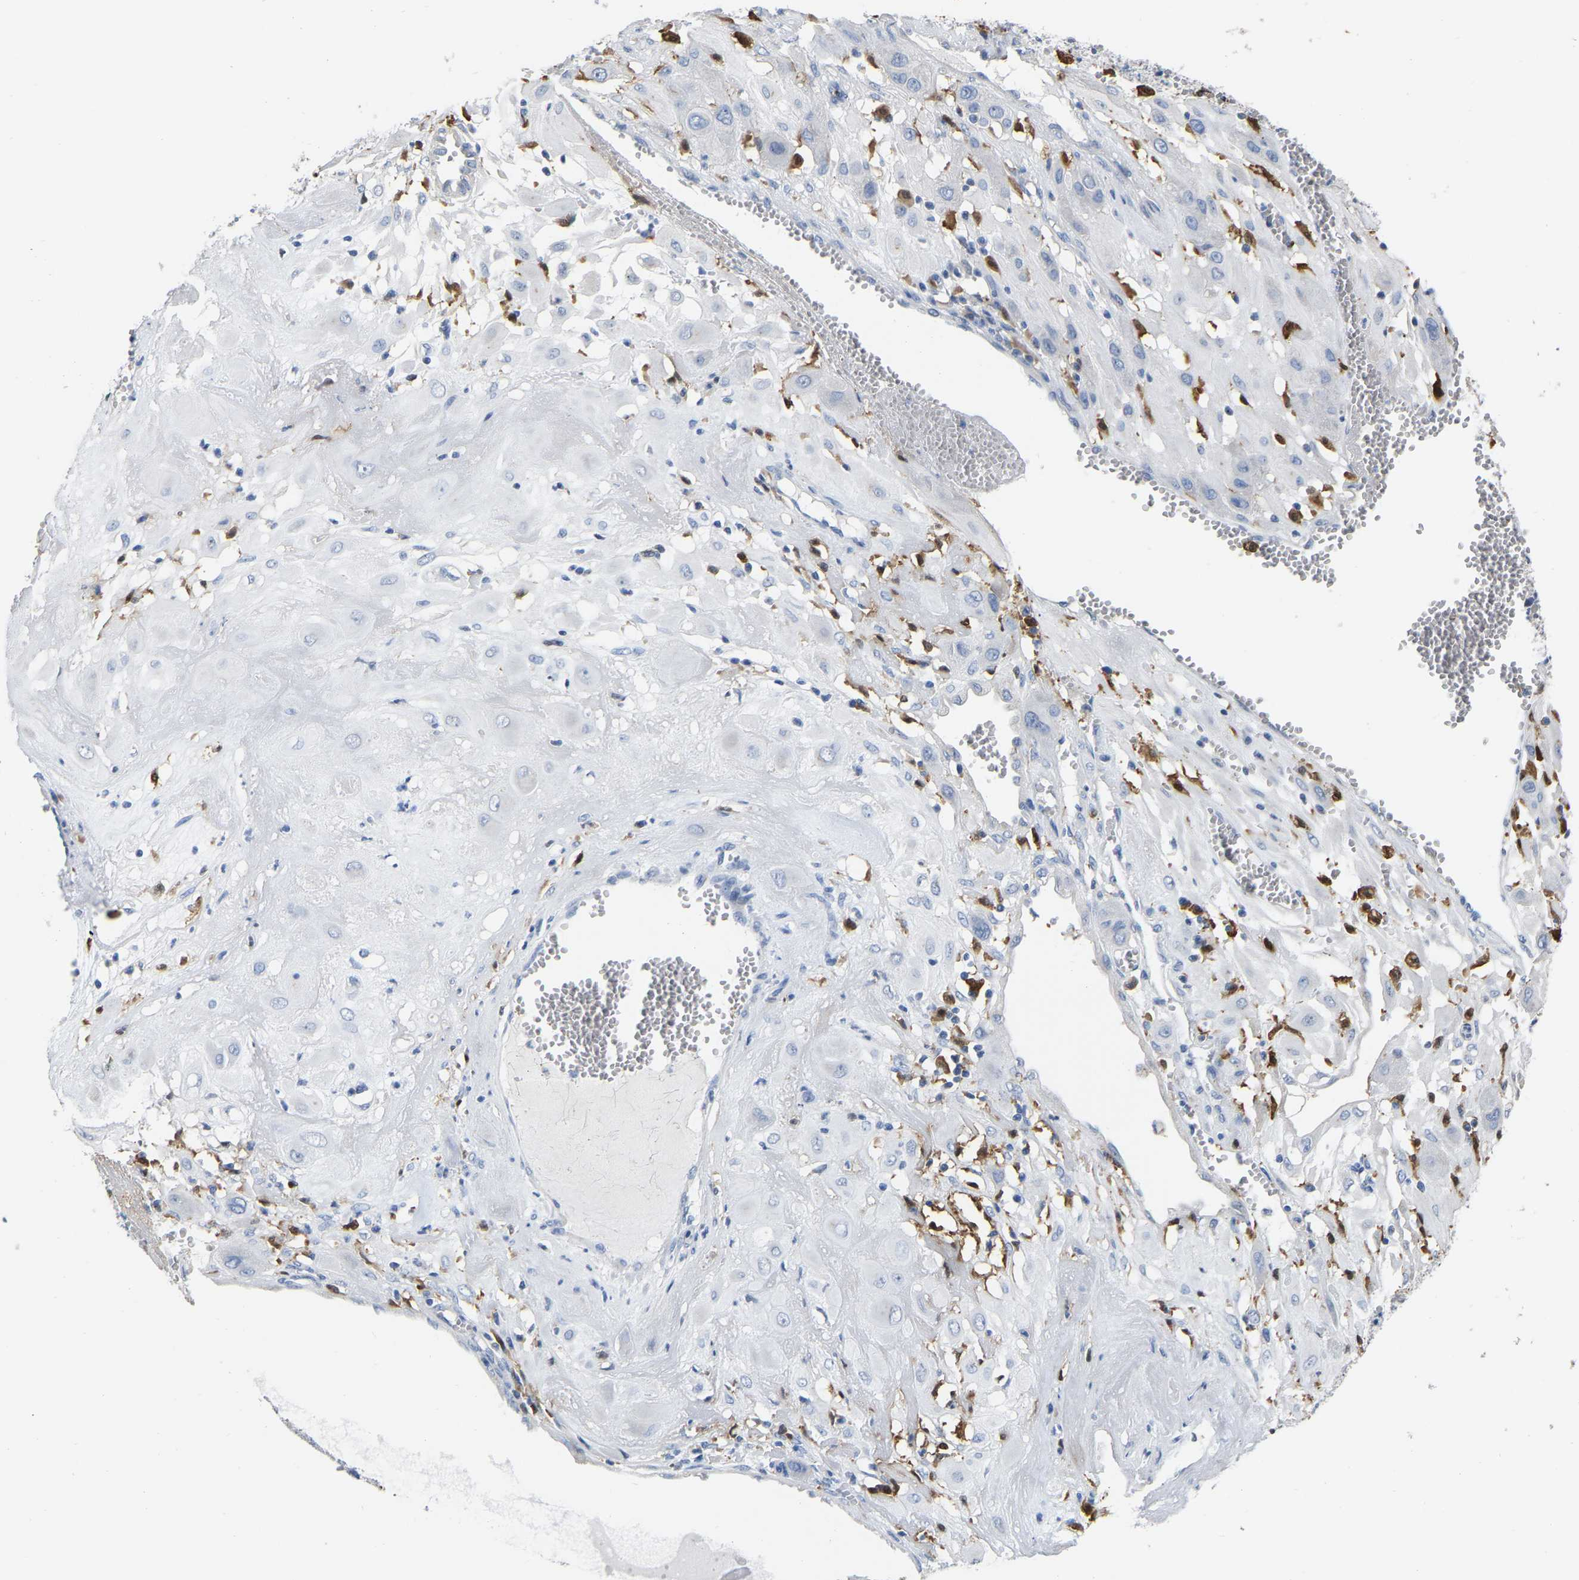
{"staining": {"intensity": "negative", "quantity": "none", "location": "none"}, "tissue": "cervical cancer", "cell_type": "Tumor cells", "image_type": "cancer", "snomed": [{"axis": "morphology", "description": "Squamous cell carcinoma, NOS"}, {"axis": "topography", "description": "Cervix"}], "caption": "This is an immunohistochemistry image of human cervical cancer (squamous cell carcinoma). There is no staining in tumor cells.", "gene": "ULBP2", "patient": {"sex": "female", "age": 34}}